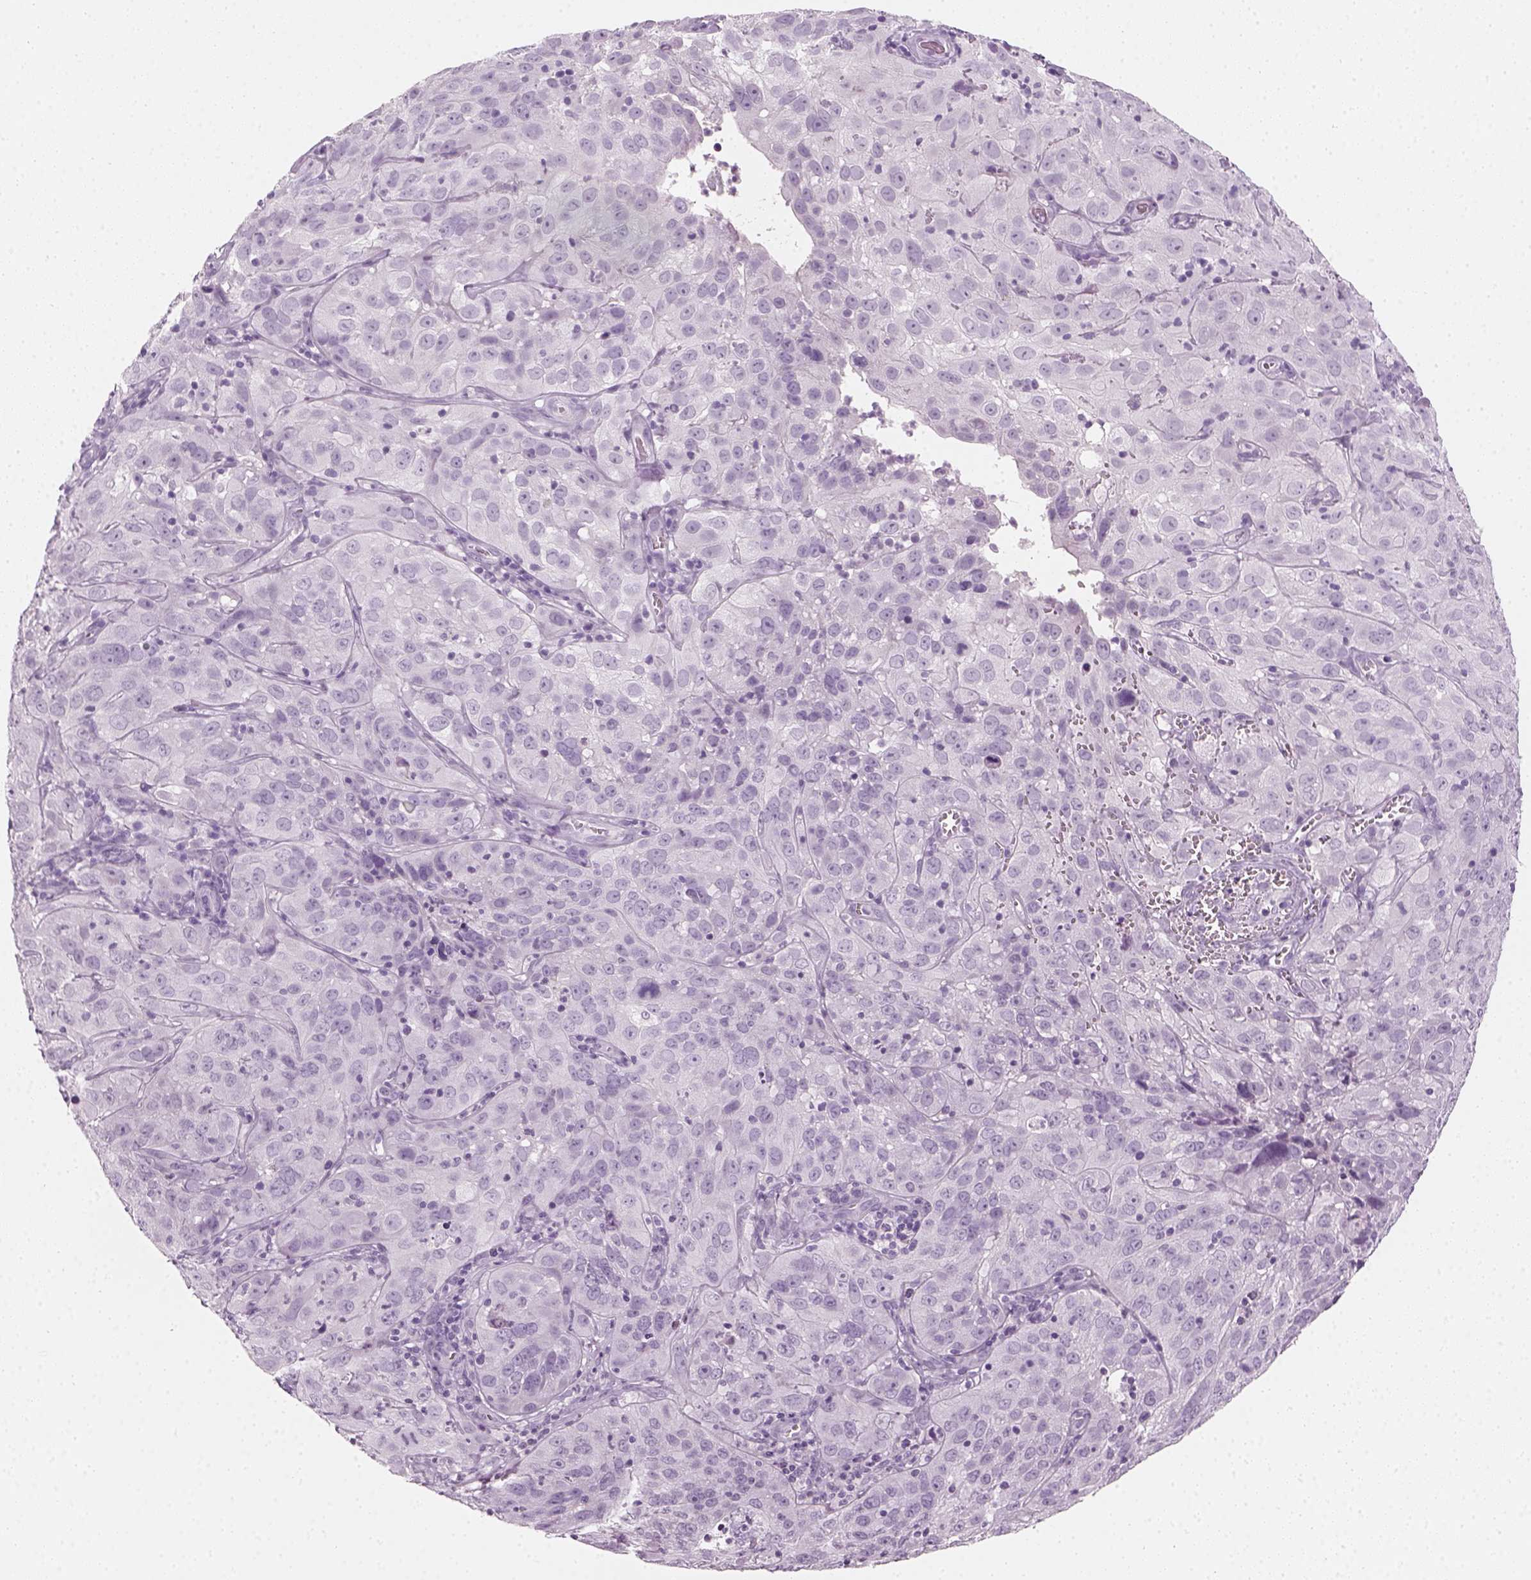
{"staining": {"intensity": "negative", "quantity": "none", "location": "none"}, "tissue": "cervical cancer", "cell_type": "Tumor cells", "image_type": "cancer", "snomed": [{"axis": "morphology", "description": "Squamous cell carcinoma, NOS"}, {"axis": "topography", "description": "Cervix"}], "caption": "A photomicrograph of human cervical squamous cell carcinoma is negative for staining in tumor cells.", "gene": "TH", "patient": {"sex": "female", "age": 32}}